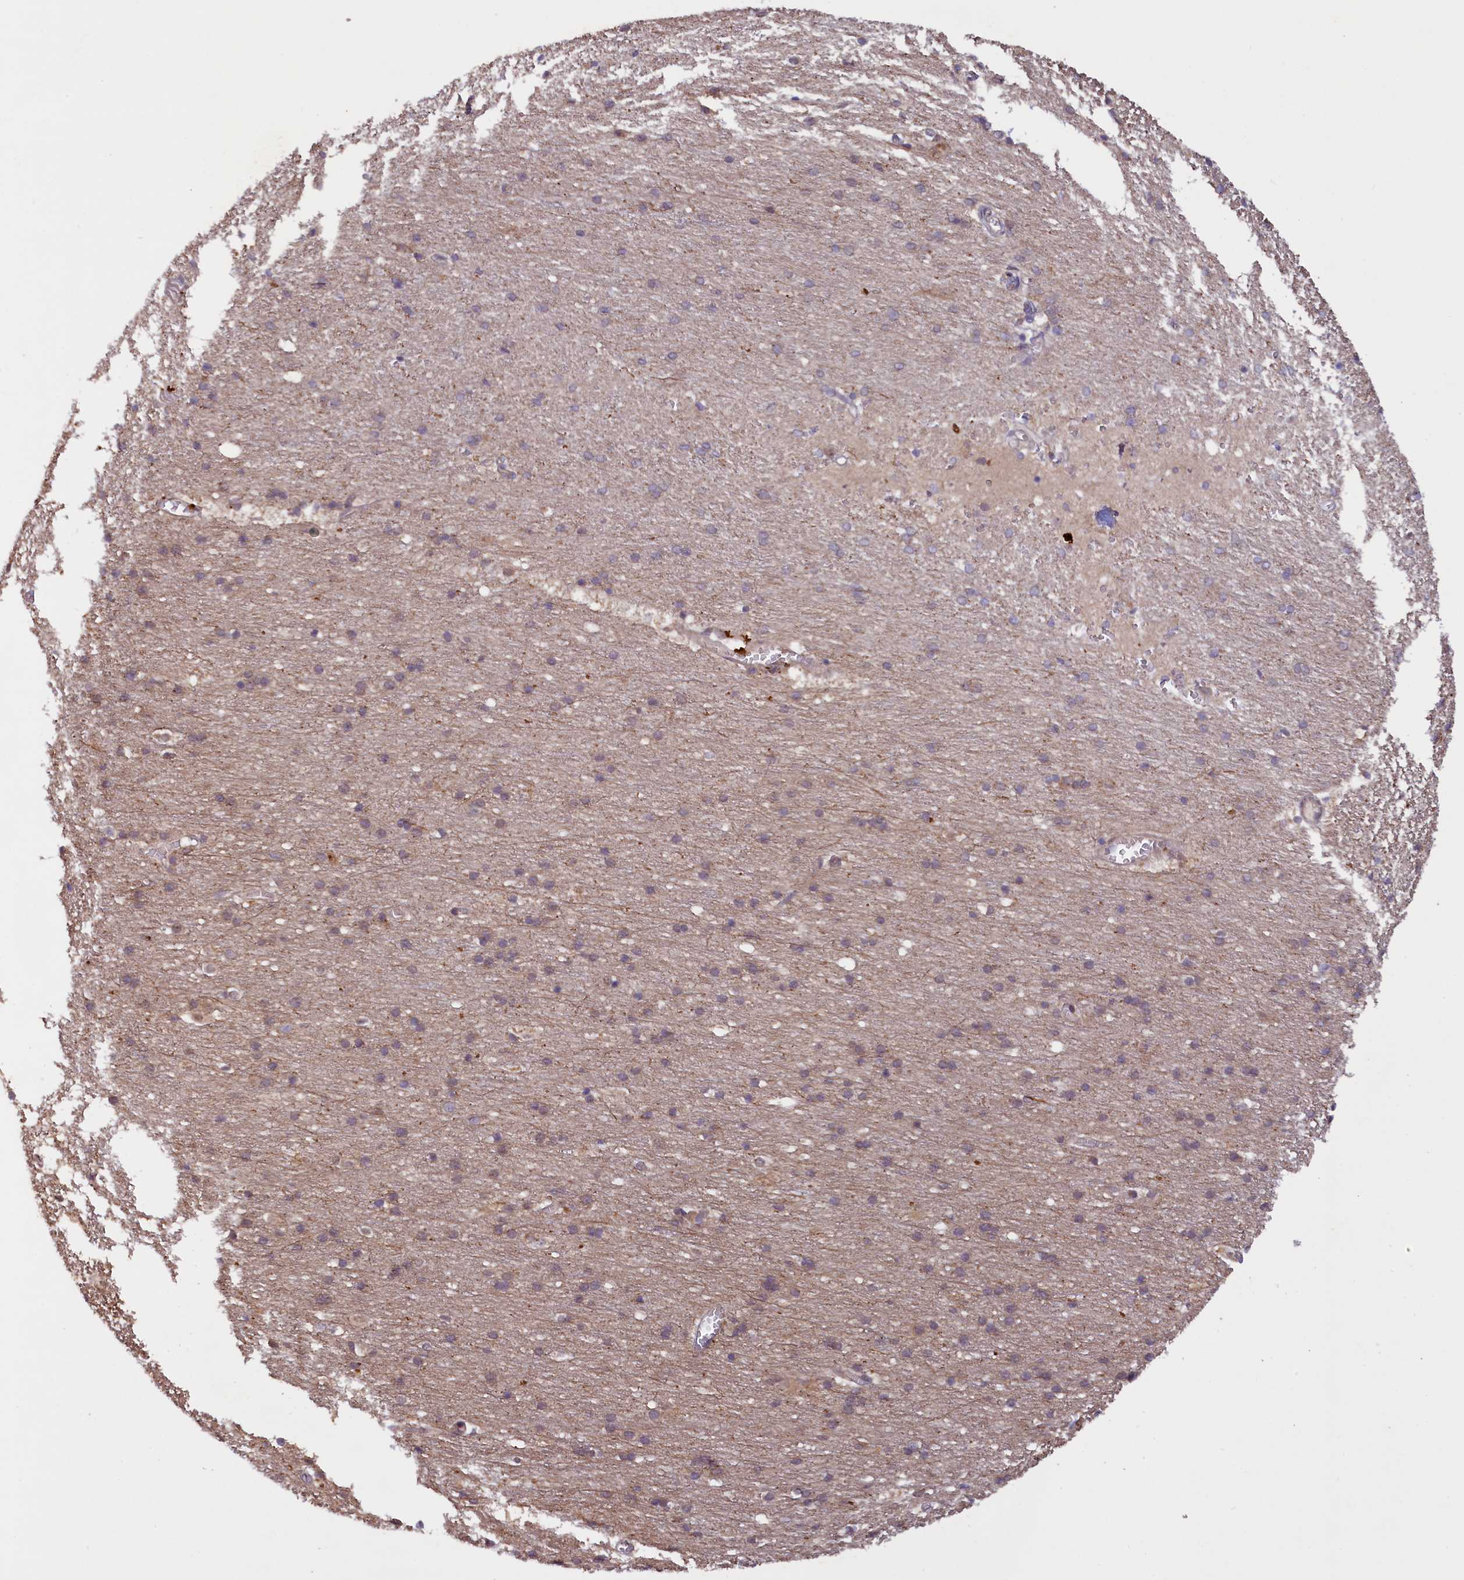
{"staining": {"intensity": "moderate", "quantity": "<25%", "location": "cytoplasmic/membranous"}, "tissue": "cerebral cortex", "cell_type": "Endothelial cells", "image_type": "normal", "snomed": [{"axis": "morphology", "description": "Normal tissue, NOS"}, {"axis": "topography", "description": "Cerebral cortex"}], "caption": "High-power microscopy captured an immunohistochemistry (IHC) histopathology image of benign cerebral cortex, revealing moderate cytoplasmic/membranous positivity in approximately <25% of endothelial cells.", "gene": "CCDC9B", "patient": {"sex": "male", "age": 54}}